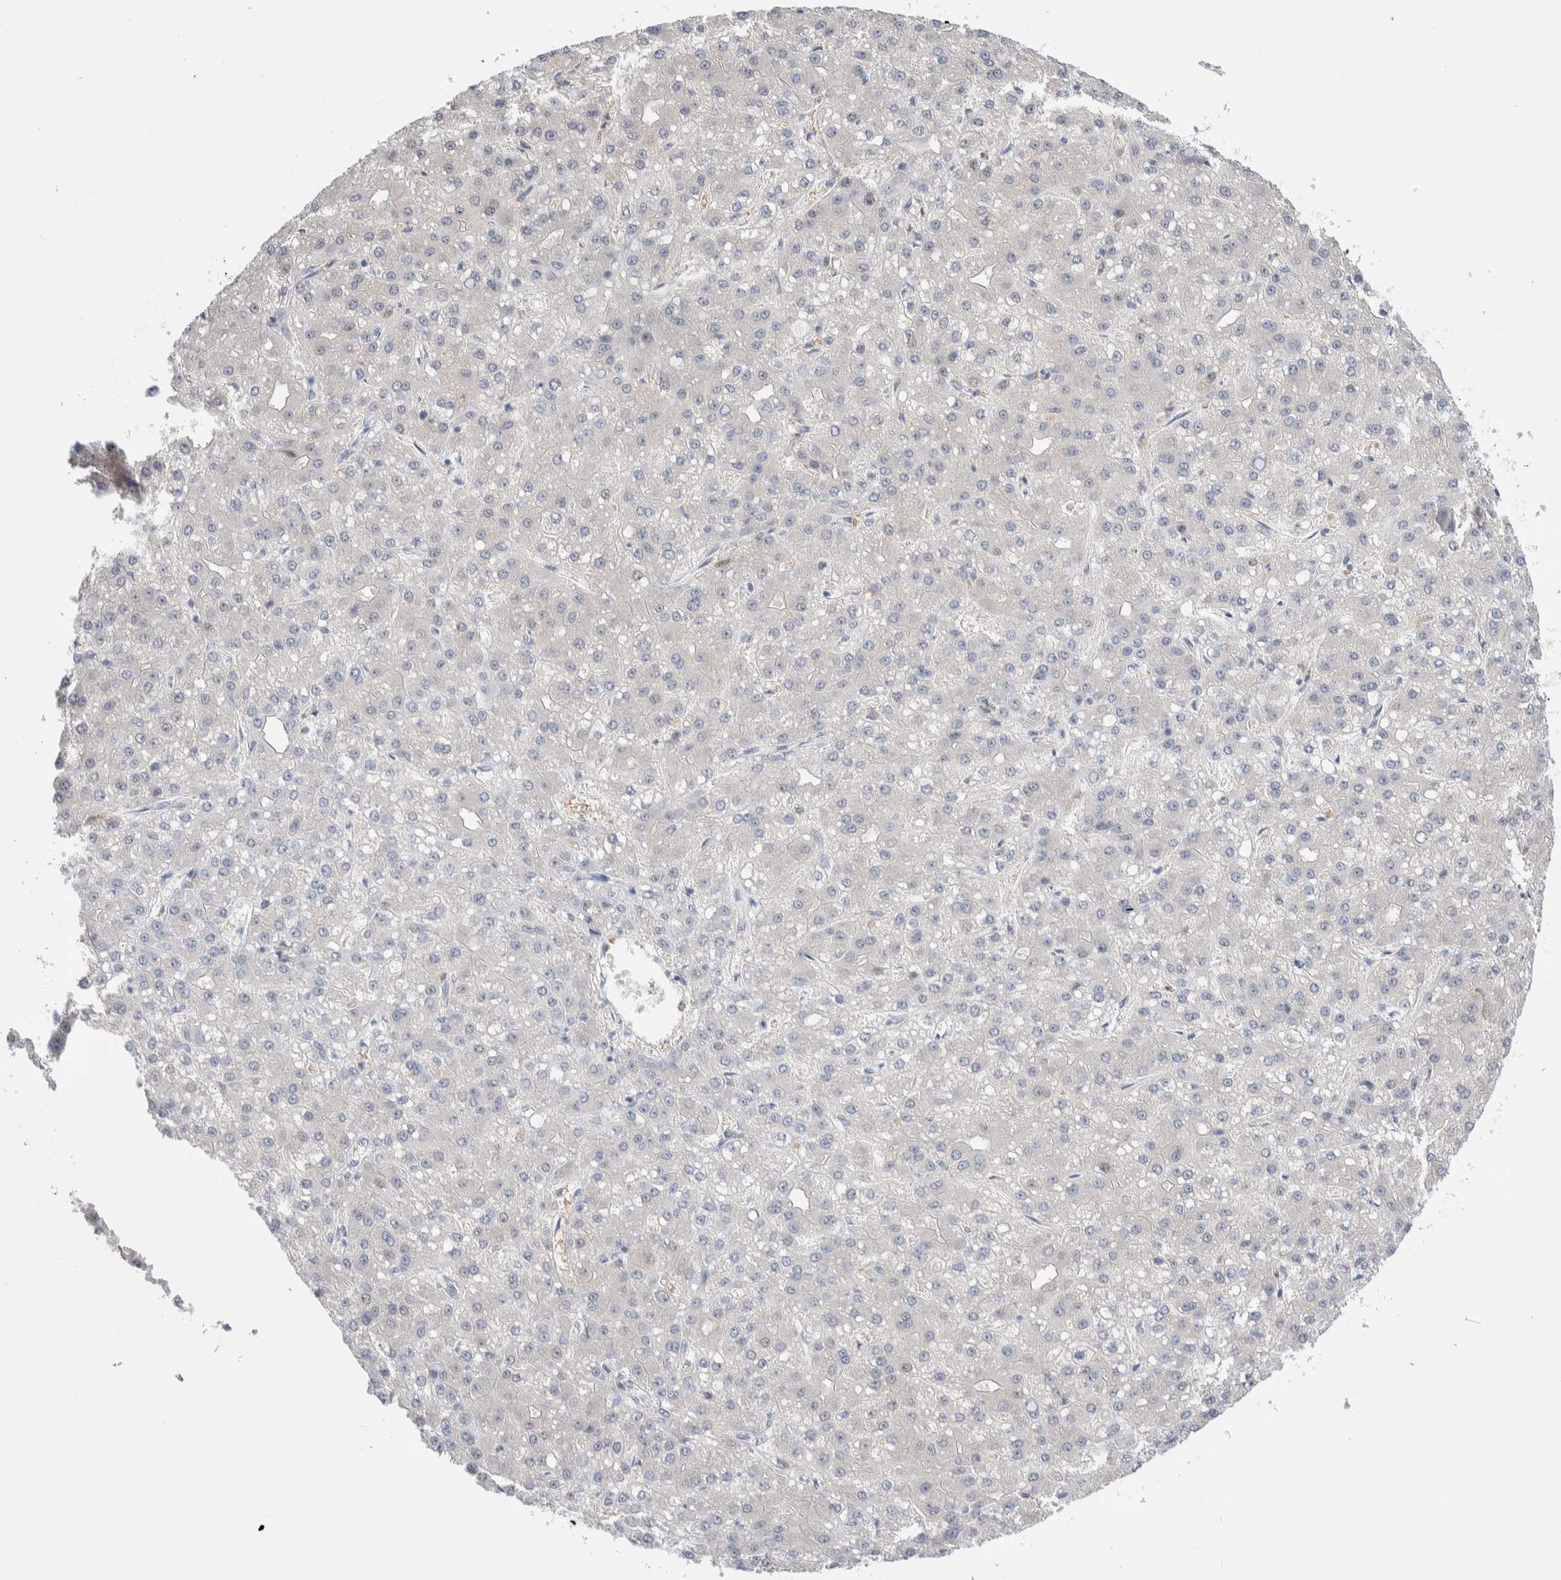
{"staining": {"intensity": "negative", "quantity": "none", "location": "none"}, "tissue": "liver cancer", "cell_type": "Tumor cells", "image_type": "cancer", "snomed": [{"axis": "morphology", "description": "Carcinoma, Hepatocellular, NOS"}, {"axis": "topography", "description": "Liver"}], "caption": "Liver cancer (hepatocellular carcinoma) stained for a protein using IHC displays no positivity tumor cells.", "gene": "GDA", "patient": {"sex": "male", "age": 67}}